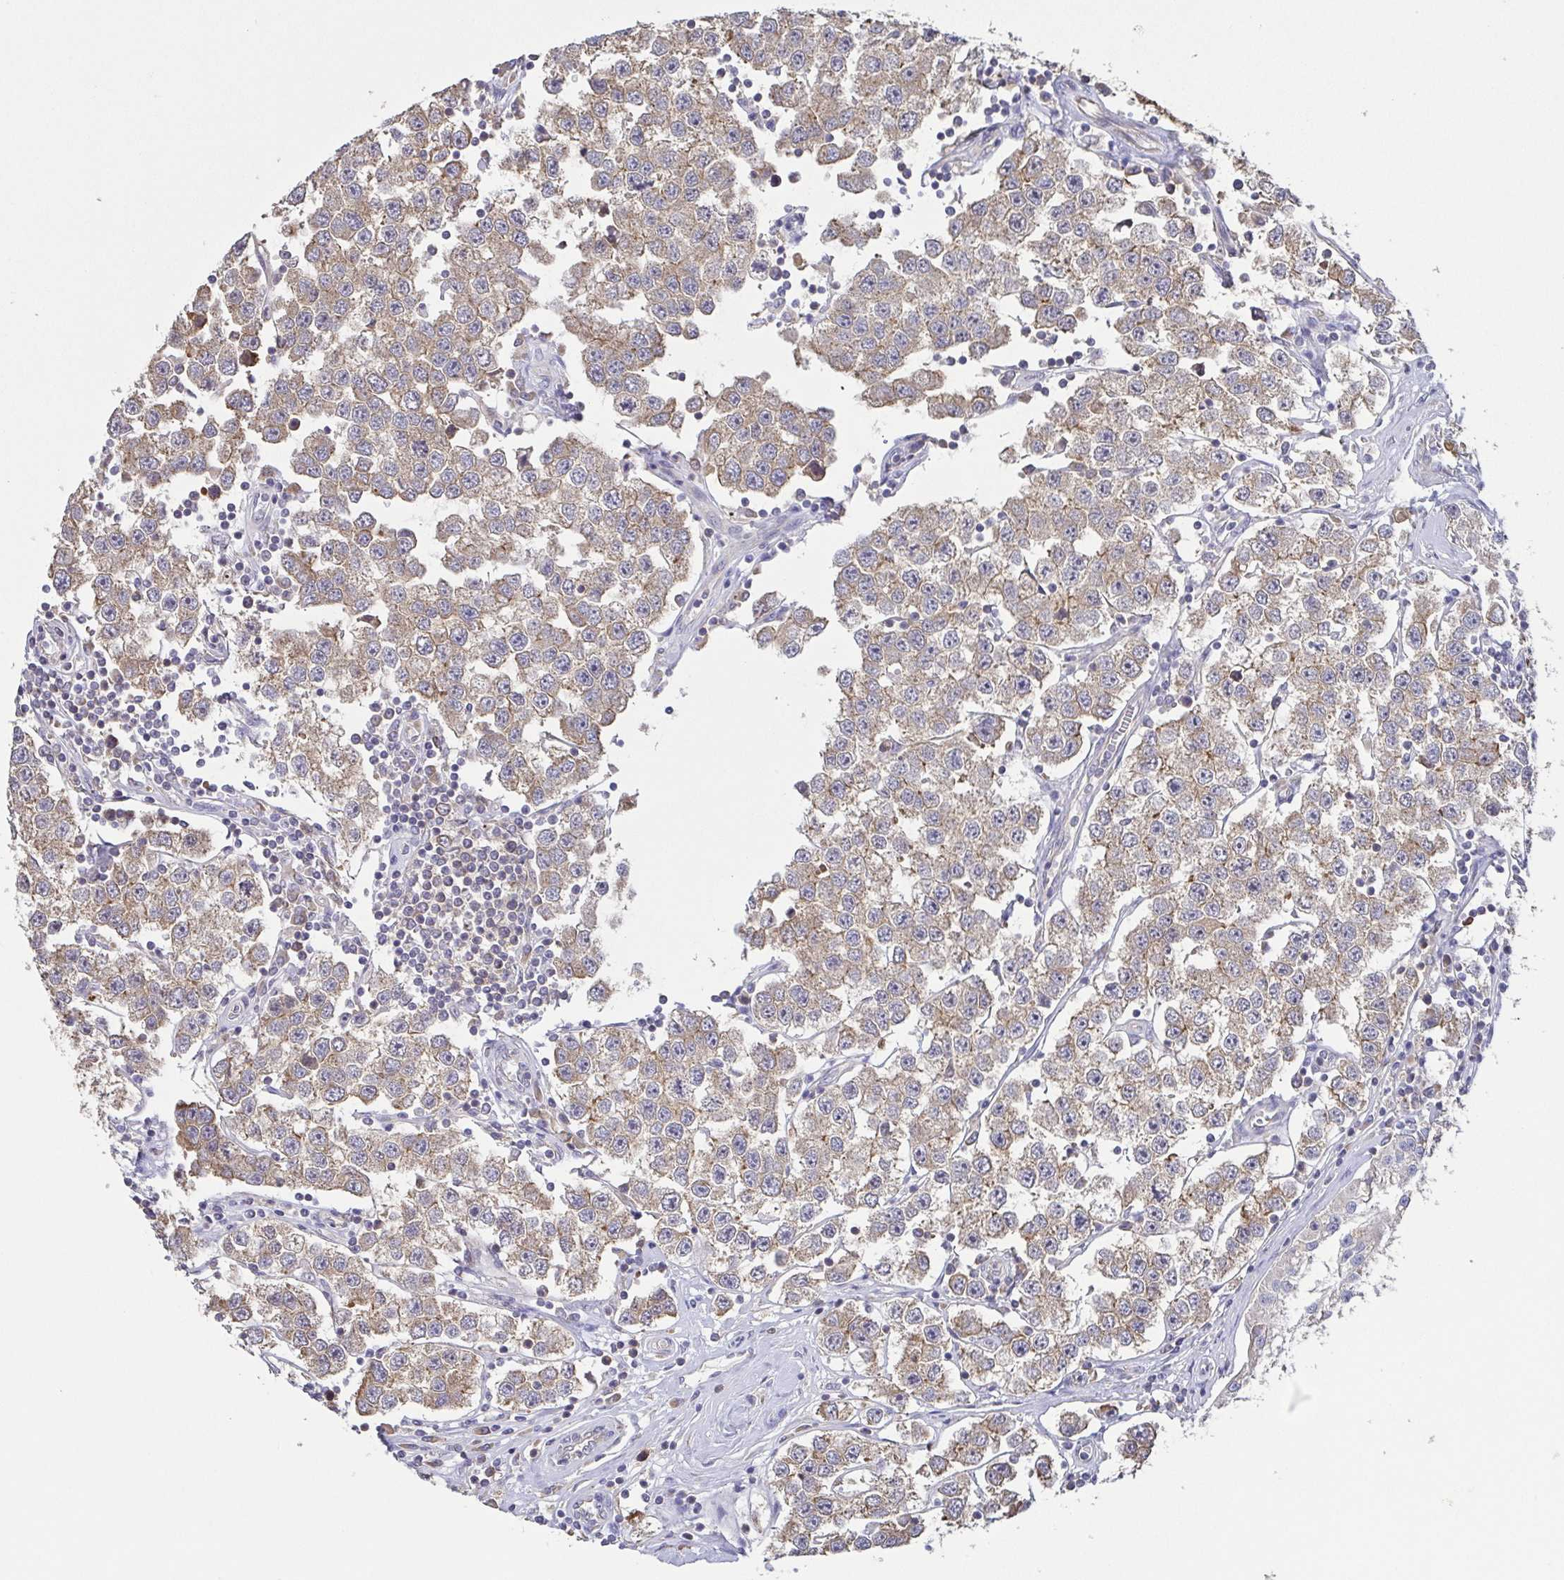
{"staining": {"intensity": "weak", "quantity": ">75%", "location": "cytoplasmic/membranous"}, "tissue": "testis cancer", "cell_type": "Tumor cells", "image_type": "cancer", "snomed": [{"axis": "morphology", "description": "Seminoma, NOS"}, {"axis": "topography", "description": "Testis"}], "caption": "Immunohistochemical staining of testis seminoma demonstrates weak cytoplasmic/membranous protein expression in approximately >75% of tumor cells.", "gene": "EIF3D", "patient": {"sex": "male", "age": 34}}